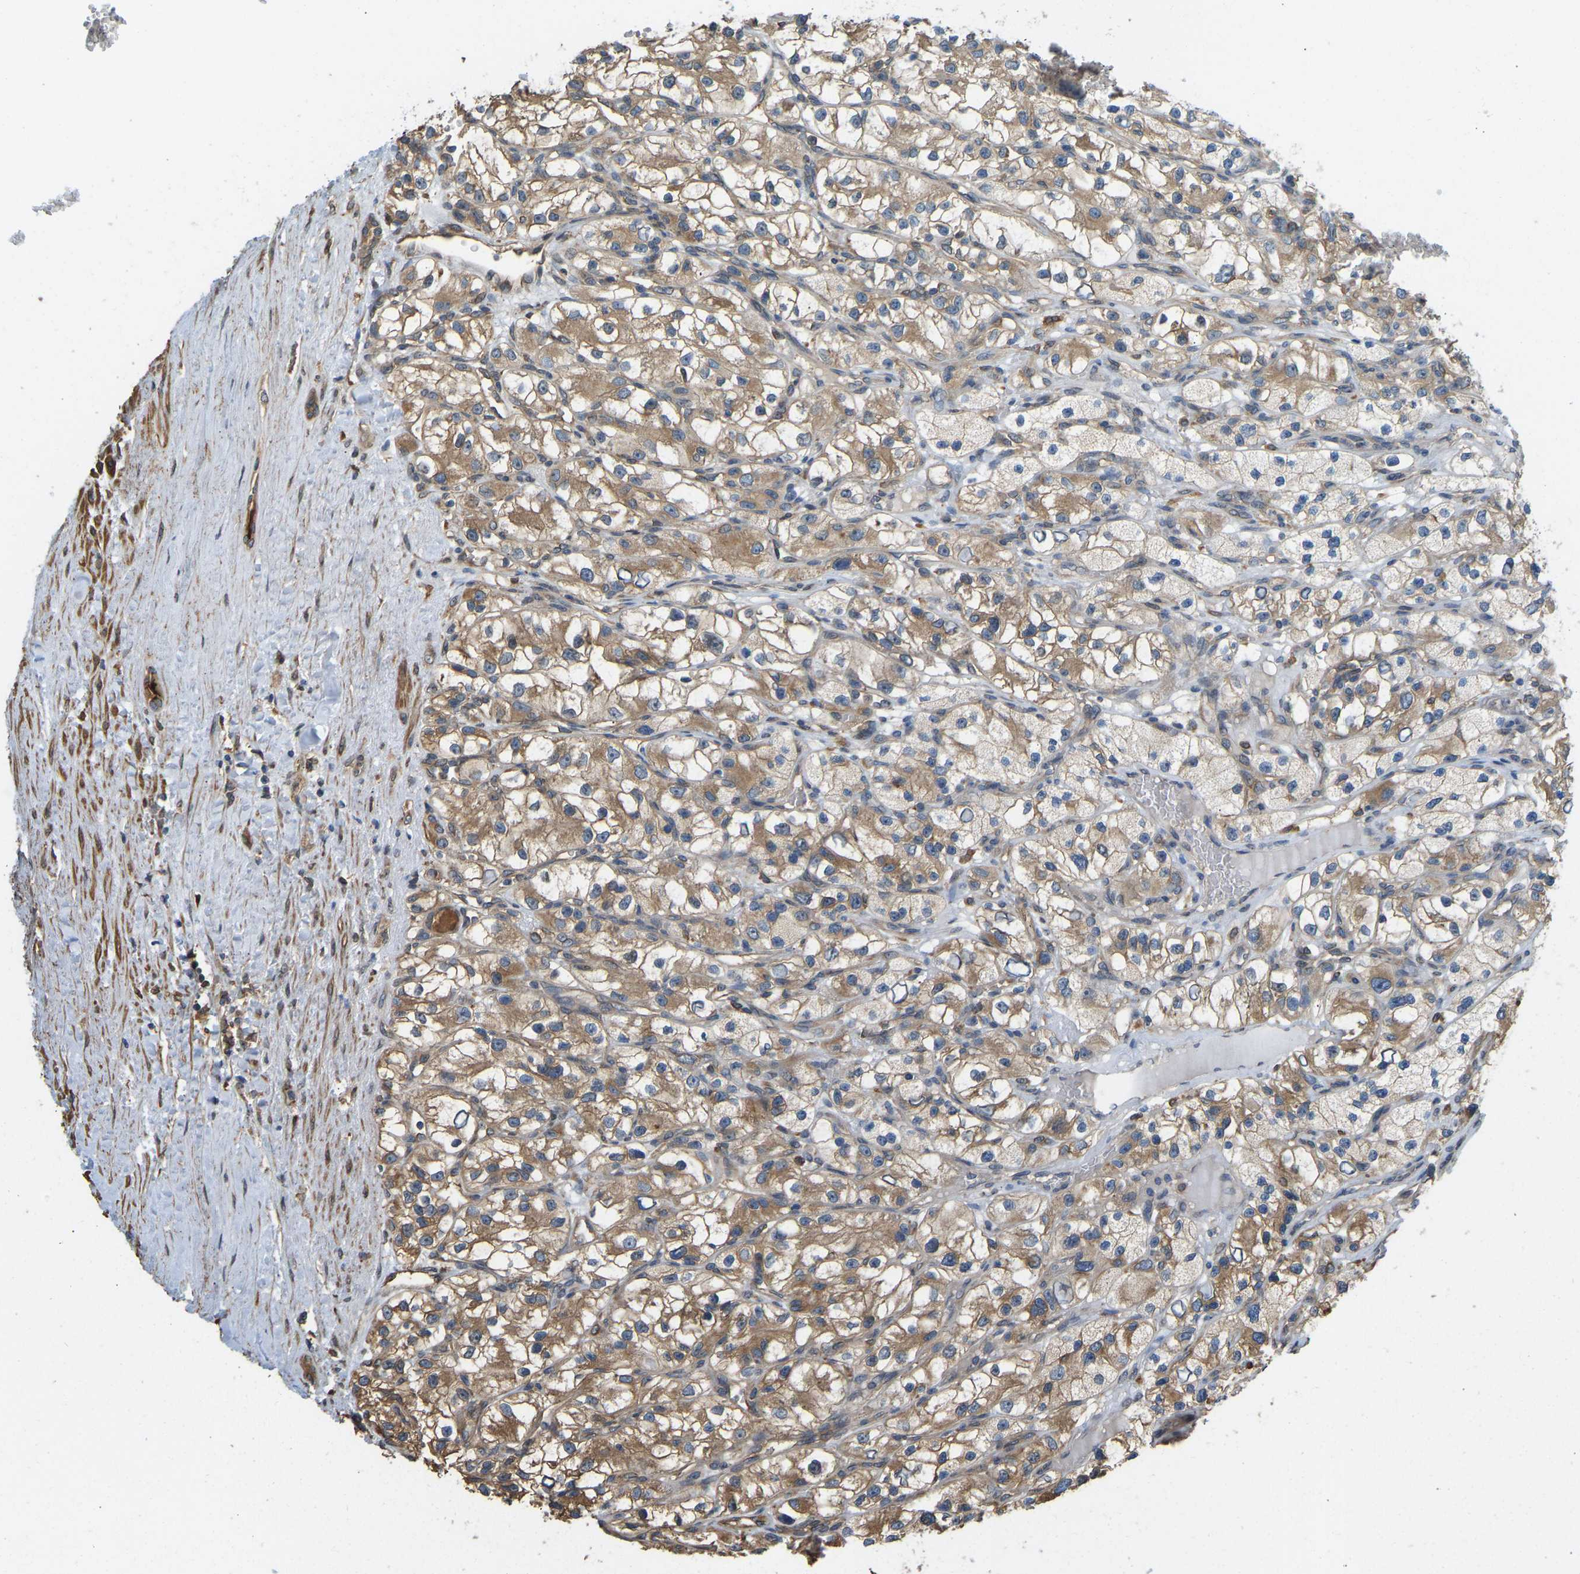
{"staining": {"intensity": "moderate", "quantity": "25%-75%", "location": "cytoplasmic/membranous"}, "tissue": "renal cancer", "cell_type": "Tumor cells", "image_type": "cancer", "snomed": [{"axis": "morphology", "description": "Adenocarcinoma, NOS"}, {"axis": "topography", "description": "Kidney"}], "caption": "Immunohistochemical staining of human renal cancer (adenocarcinoma) shows medium levels of moderate cytoplasmic/membranous protein expression in about 25%-75% of tumor cells.", "gene": "OS9", "patient": {"sex": "female", "age": 57}}